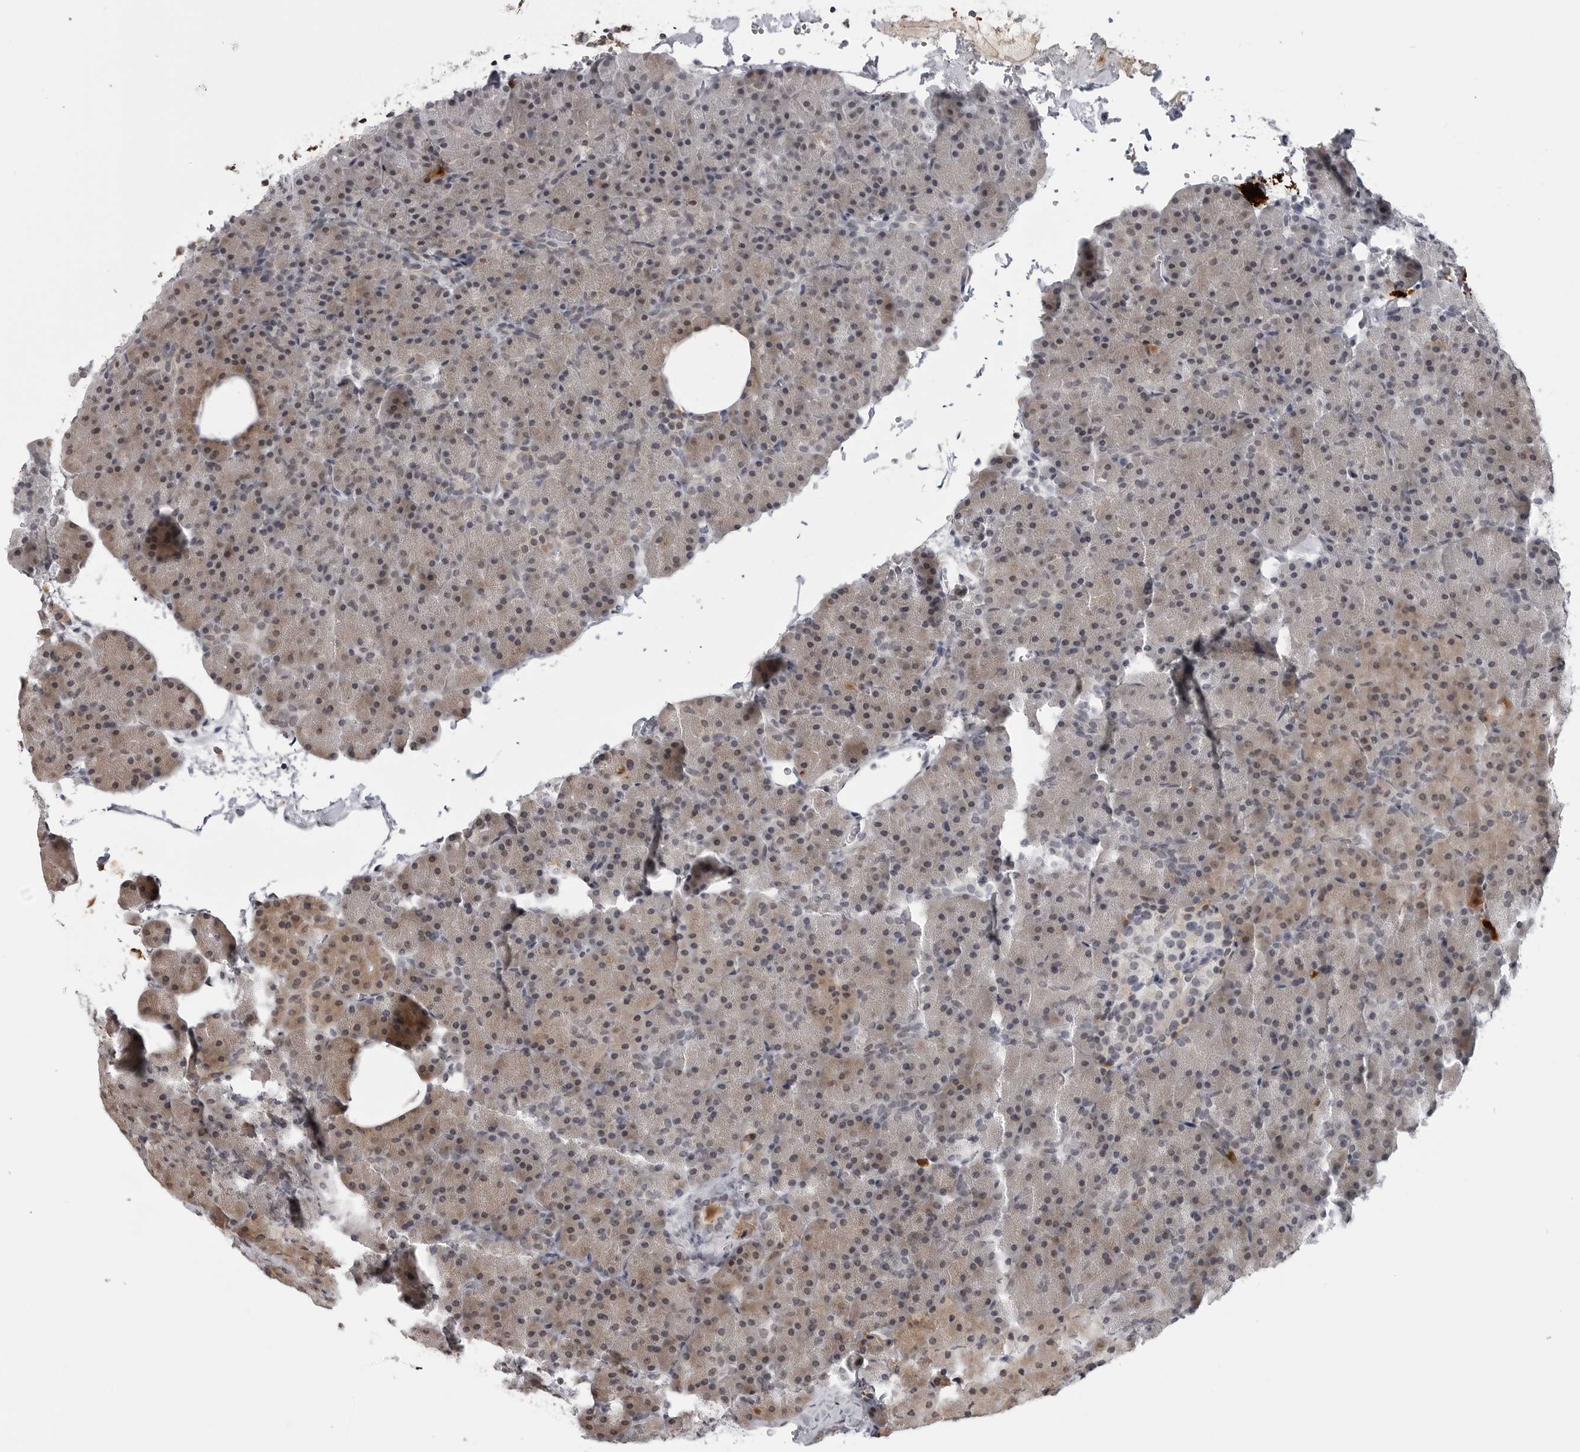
{"staining": {"intensity": "strong", "quantity": "<25%", "location": "cytoplasmic/membranous"}, "tissue": "pancreas", "cell_type": "Exocrine glandular cells", "image_type": "normal", "snomed": [{"axis": "morphology", "description": "Normal tissue, NOS"}, {"axis": "morphology", "description": "Carcinoid, malignant, NOS"}, {"axis": "topography", "description": "Pancreas"}], "caption": "Immunohistochemistry histopathology image of unremarkable pancreas stained for a protein (brown), which displays medium levels of strong cytoplasmic/membranous staining in approximately <25% of exocrine glandular cells.", "gene": "CXCR5", "patient": {"sex": "female", "age": 35}}